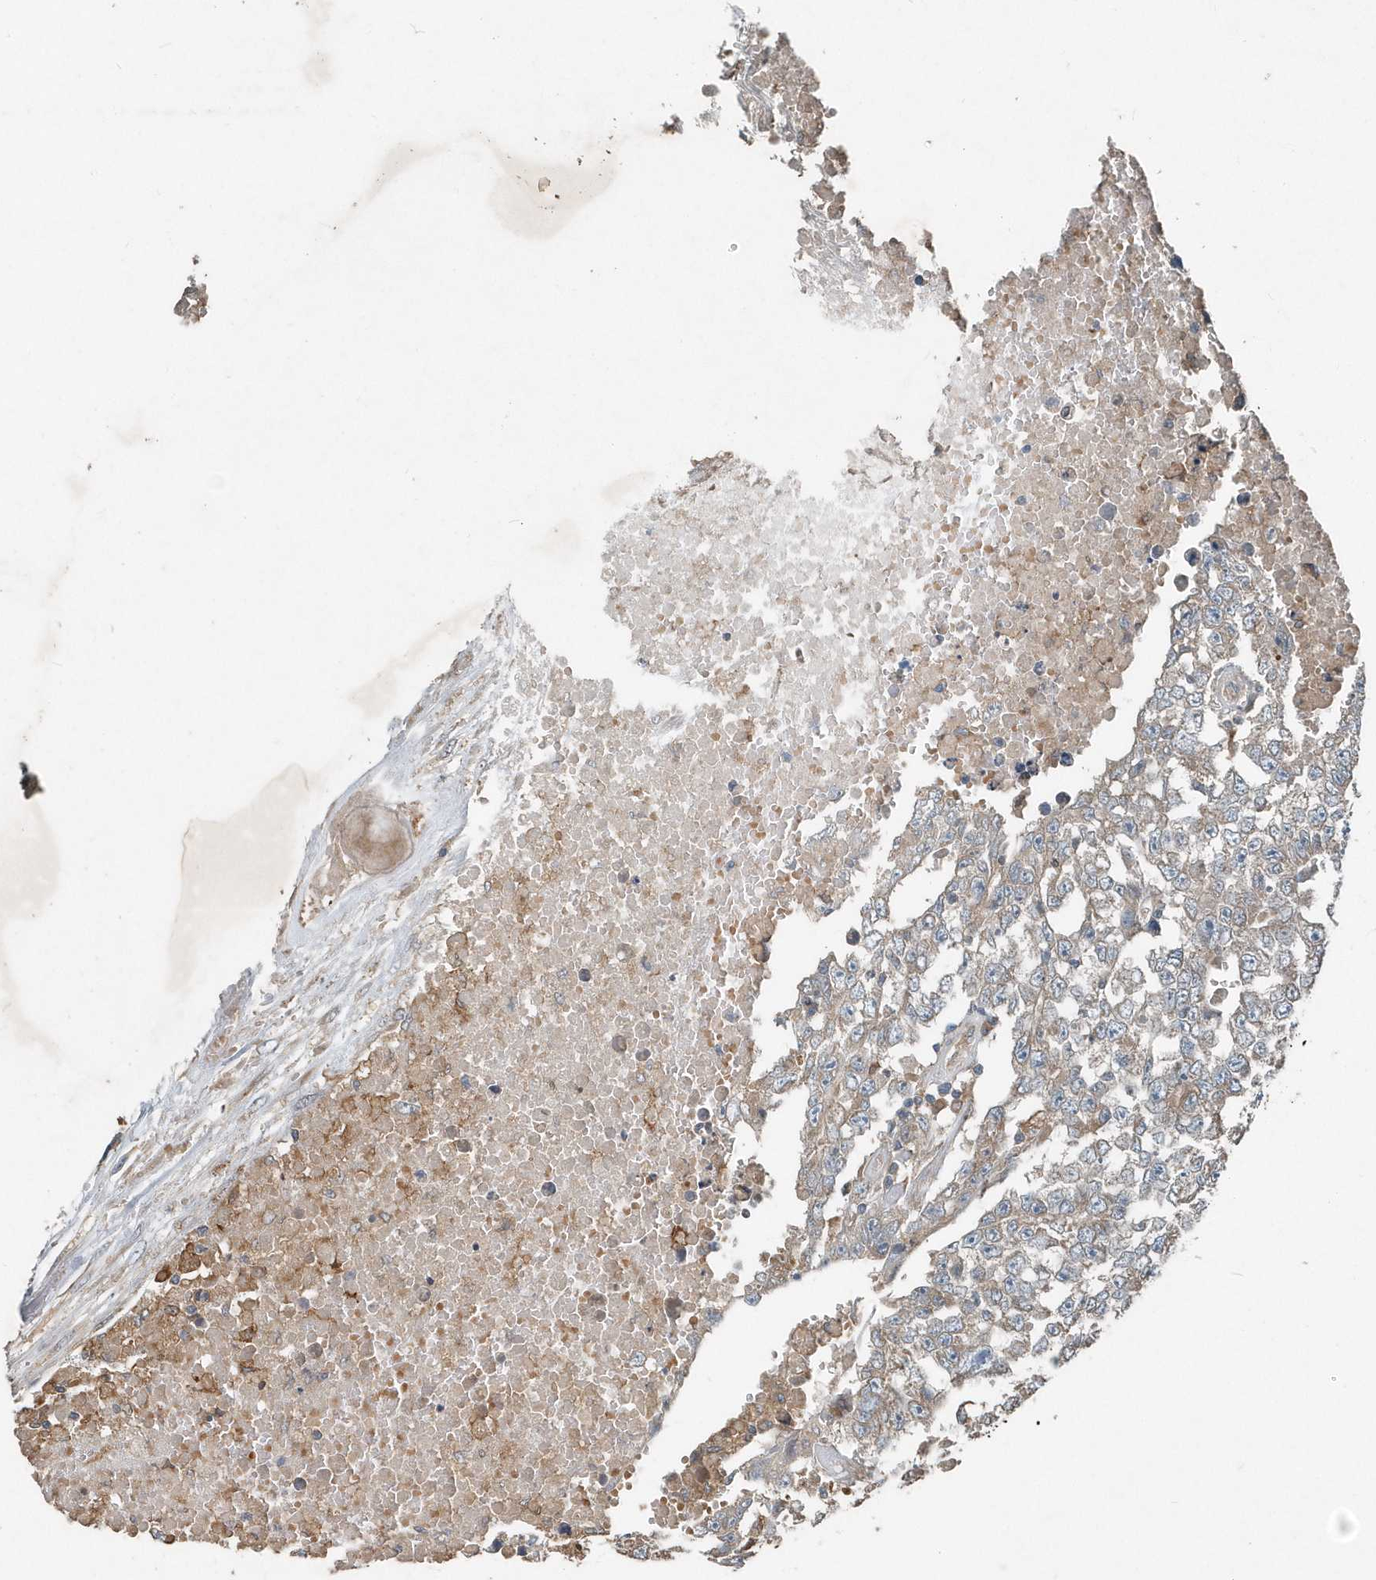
{"staining": {"intensity": "weak", "quantity": ">75%", "location": "cytoplasmic/membranous"}, "tissue": "testis cancer", "cell_type": "Tumor cells", "image_type": "cancer", "snomed": [{"axis": "morphology", "description": "Carcinoma, Embryonal, NOS"}, {"axis": "topography", "description": "Testis"}], "caption": "Testis cancer (embryonal carcinoma) tissue shows weak cytoplasmic/membranous staining in approximately >75% of tumor cells, visualized by immunohistochemistry.", "gene": "SCFD2", "patient": {"sex": "male", "age": 25}}